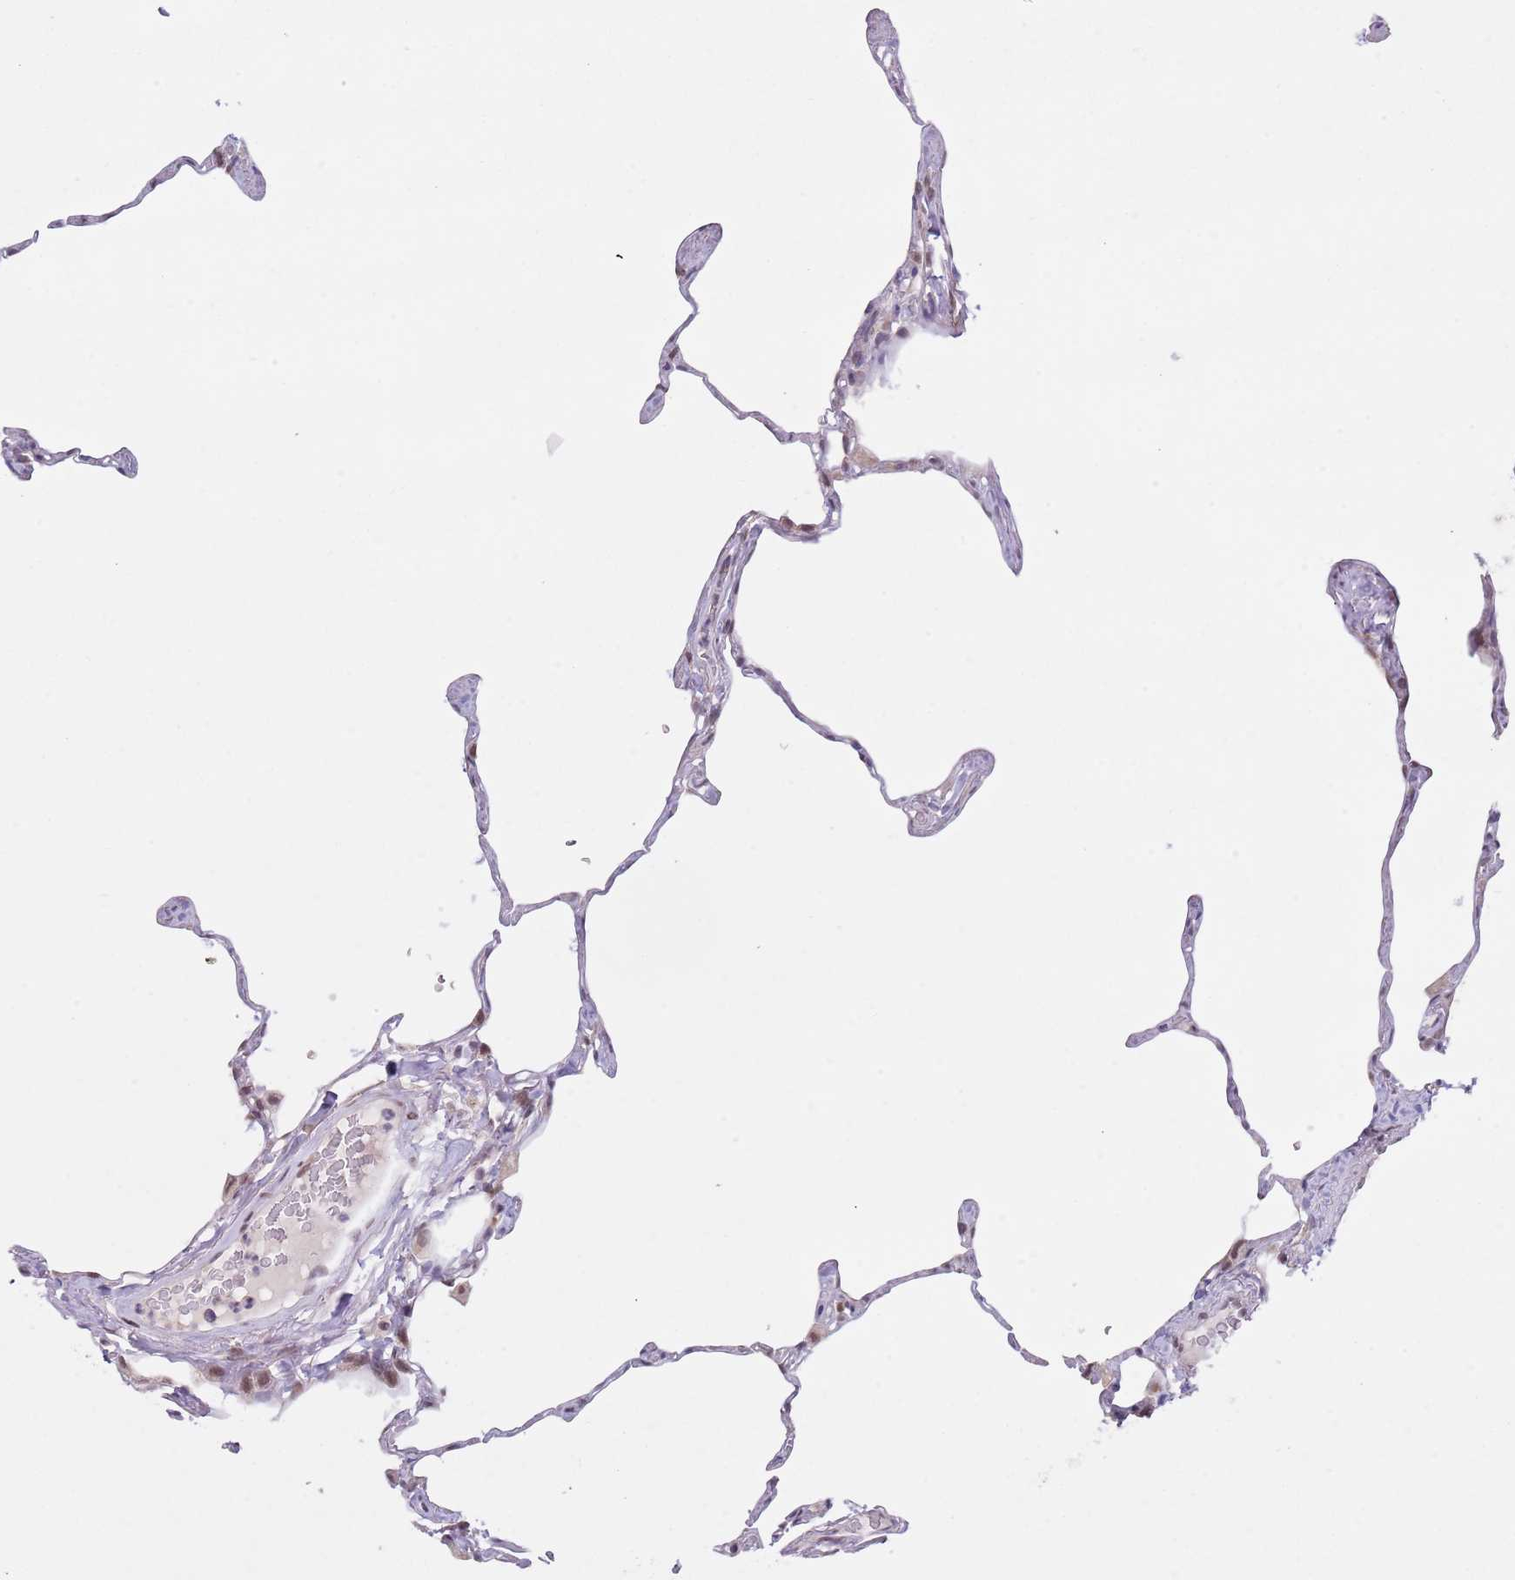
{"staining": {"intensity": "weak", "quantity": "<25%", "location": "nuclear"}, "tissue": "lung", "cell_type": "Alveolar cells", "image_type": "normal", "snomed": [{"axis": "morphology", "description": "Normal tissue, NOS"}, {"axis": "topography", "description": "Lung"}], "caption": "This histopathology image is of benign lung stained with IHC to label a protein in brown with the nuclei are counter-stained blue. There is no staining in alveolar cells.", "gene": "SLC25A32", "patient": {"sex": "male", "age": 65}}